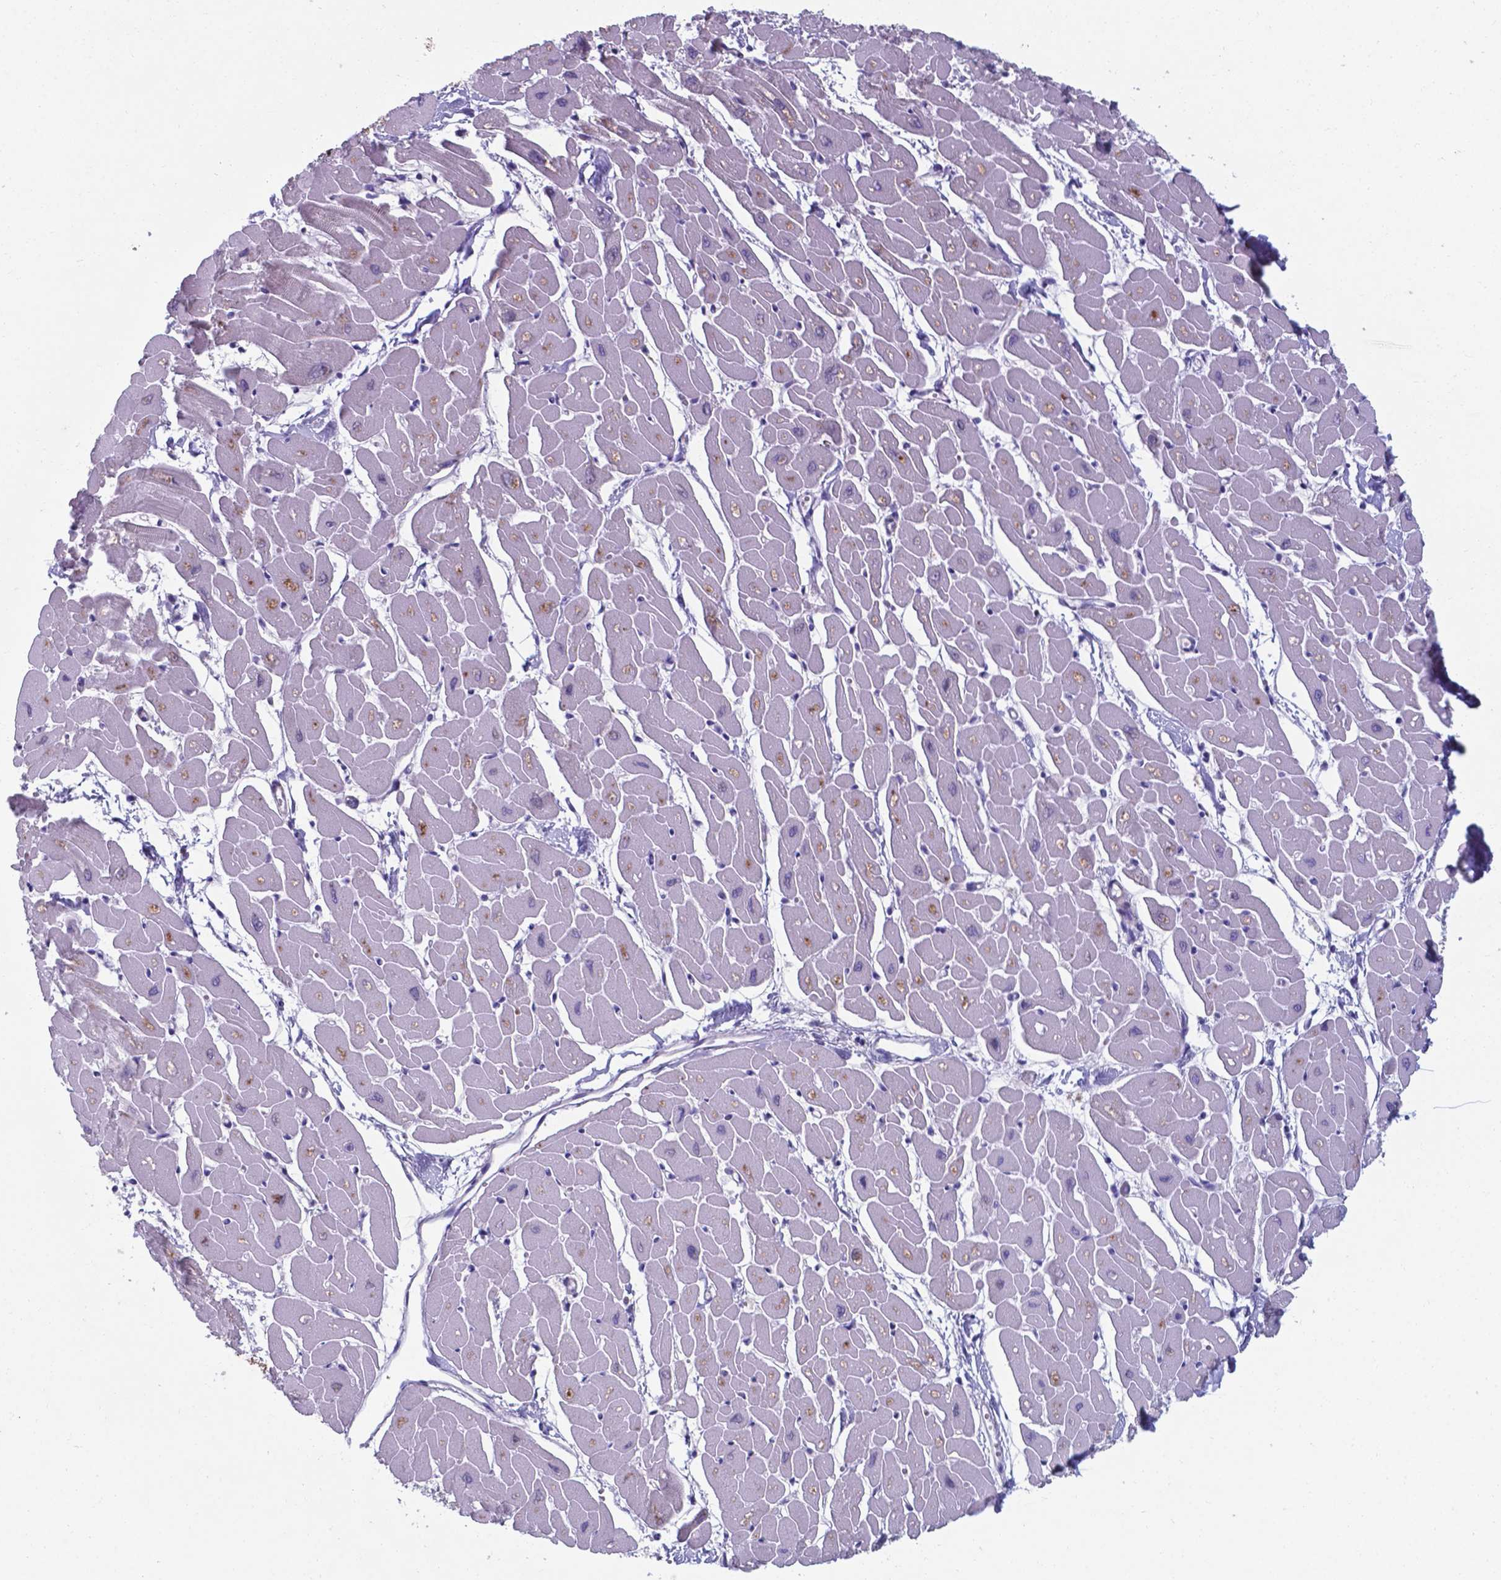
{"staining": {"intensity": "negative", "quantity": "none", "location": "none"}, "tissue": "heart muscle", "cell_type": "Cardiomyocytes", "image_type": "normal", "snomed": [{"axis": "morphology", "description": "Normal tissue, NOS"}, {"axis": "topography", "description": "Heart"}], "caption": "High power microscopy photomicrograph of an immunohistochemistry (IHC) histopathology image of benign heart muscle, revealing no significant positivity in cardiomyocytes.", "gene": "AP5B1", "patient": {"sex": "male", "age": 57}}